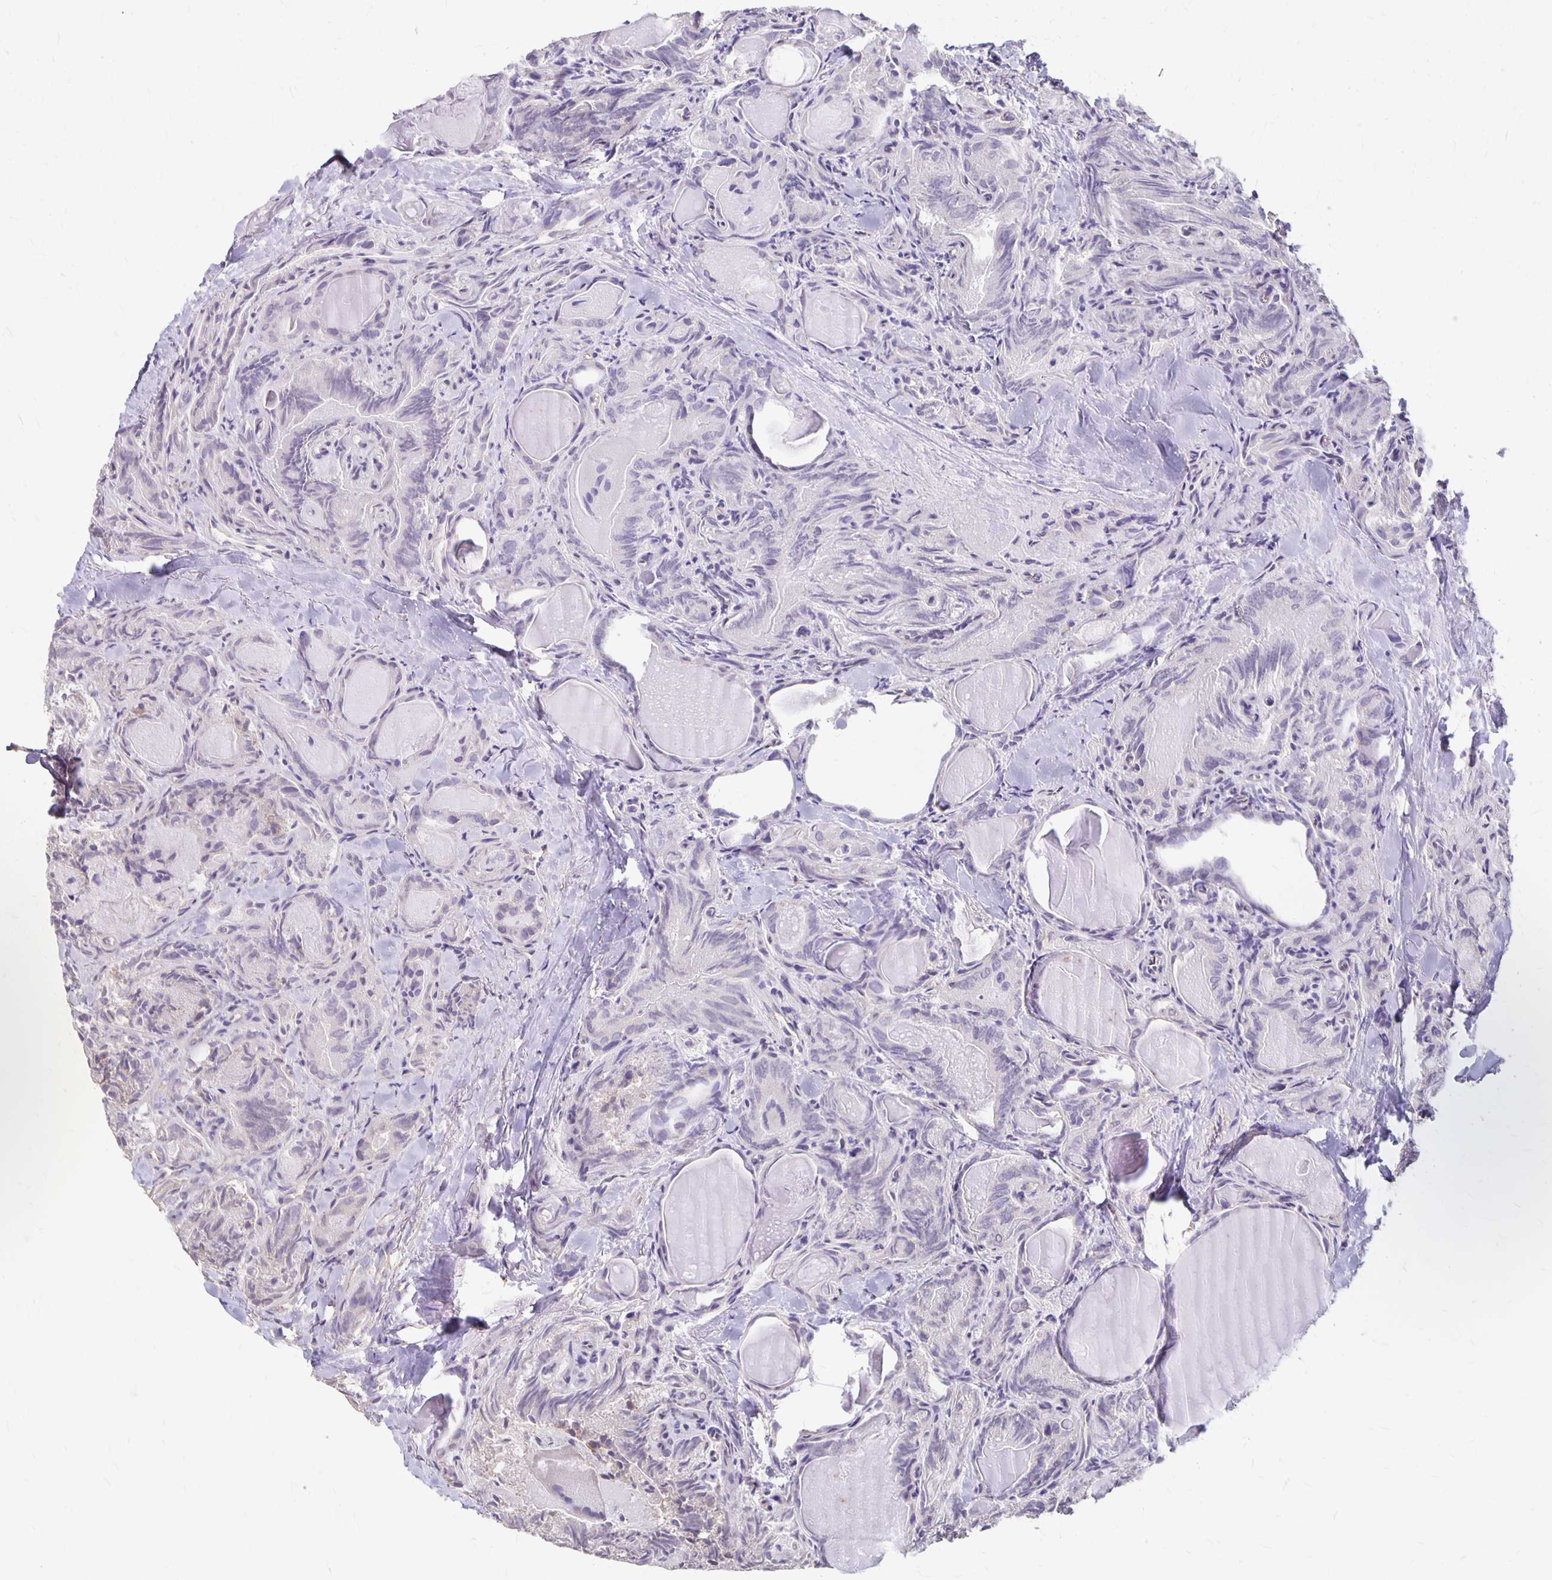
{"staining": {"intensity": "weak", "quantity": "<25%", "location": "cytoplasmic/membranous"}, "tissue": "thyroid cancer", "cell_type": "Tumor cells", "image_type": "cancer", "snomed": [{"axis": "morphology", "description": "Papillary adenocarcinoma, NOS"}, {"axis": "topography", "description": "Thyroid gland"}], "caption": "Immunohistochemical staining of thyroid cancer (papillary adenocarcinoma) reveals no significant positivity in tumor cells. Brightfield microscopy of immunohistochemistry (IHC) stained with DAB (3,3'-diaminobenzidine) (brown) and hematoxylin (blue), captured at high magnification.", "gene": "PPP1R3E", "patient": {"sex": "female", "age": 75}}